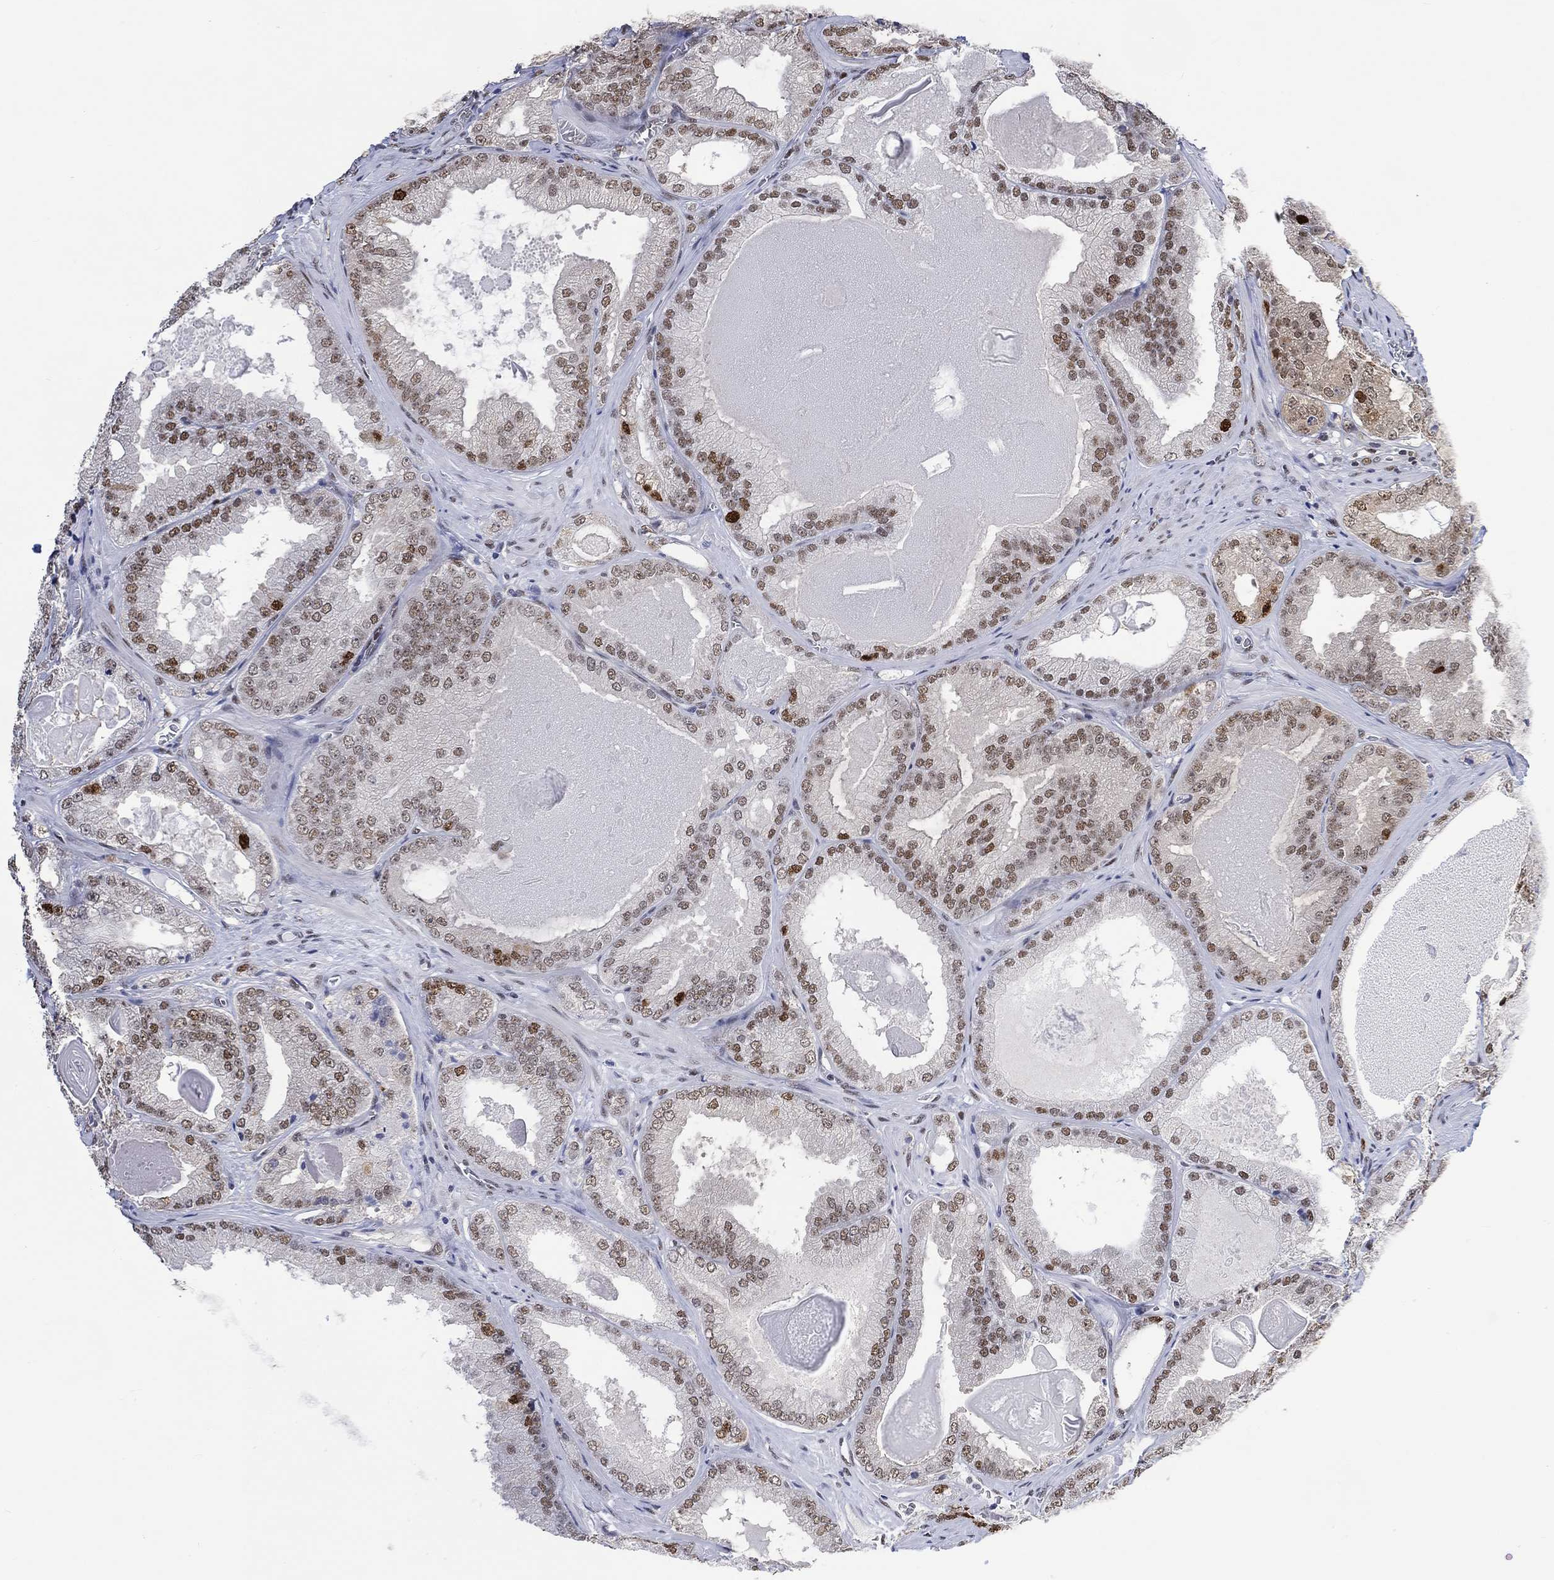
{"staining": {"intensity": "strong", "quantity": "<25%", "location": "nuclear"}, "tissue": "prostate cancer", "cell_type": "Tumor cells", "image_type": "cancer", "snomed": [{"axis": "morphology", "description": "Adenocarcinoma, Low grade"}, {"axis": "topography", "description": "Prostate"}], "caption": "This histopathology image exhibits immunohistochemistry staining of human prostate low-grade adenocarcinoma, with medium strong nuclear positivity in about <25% of tumor cells.", "gene": "RAD54L2", "patient": {"sex": "male", "age": 72}}